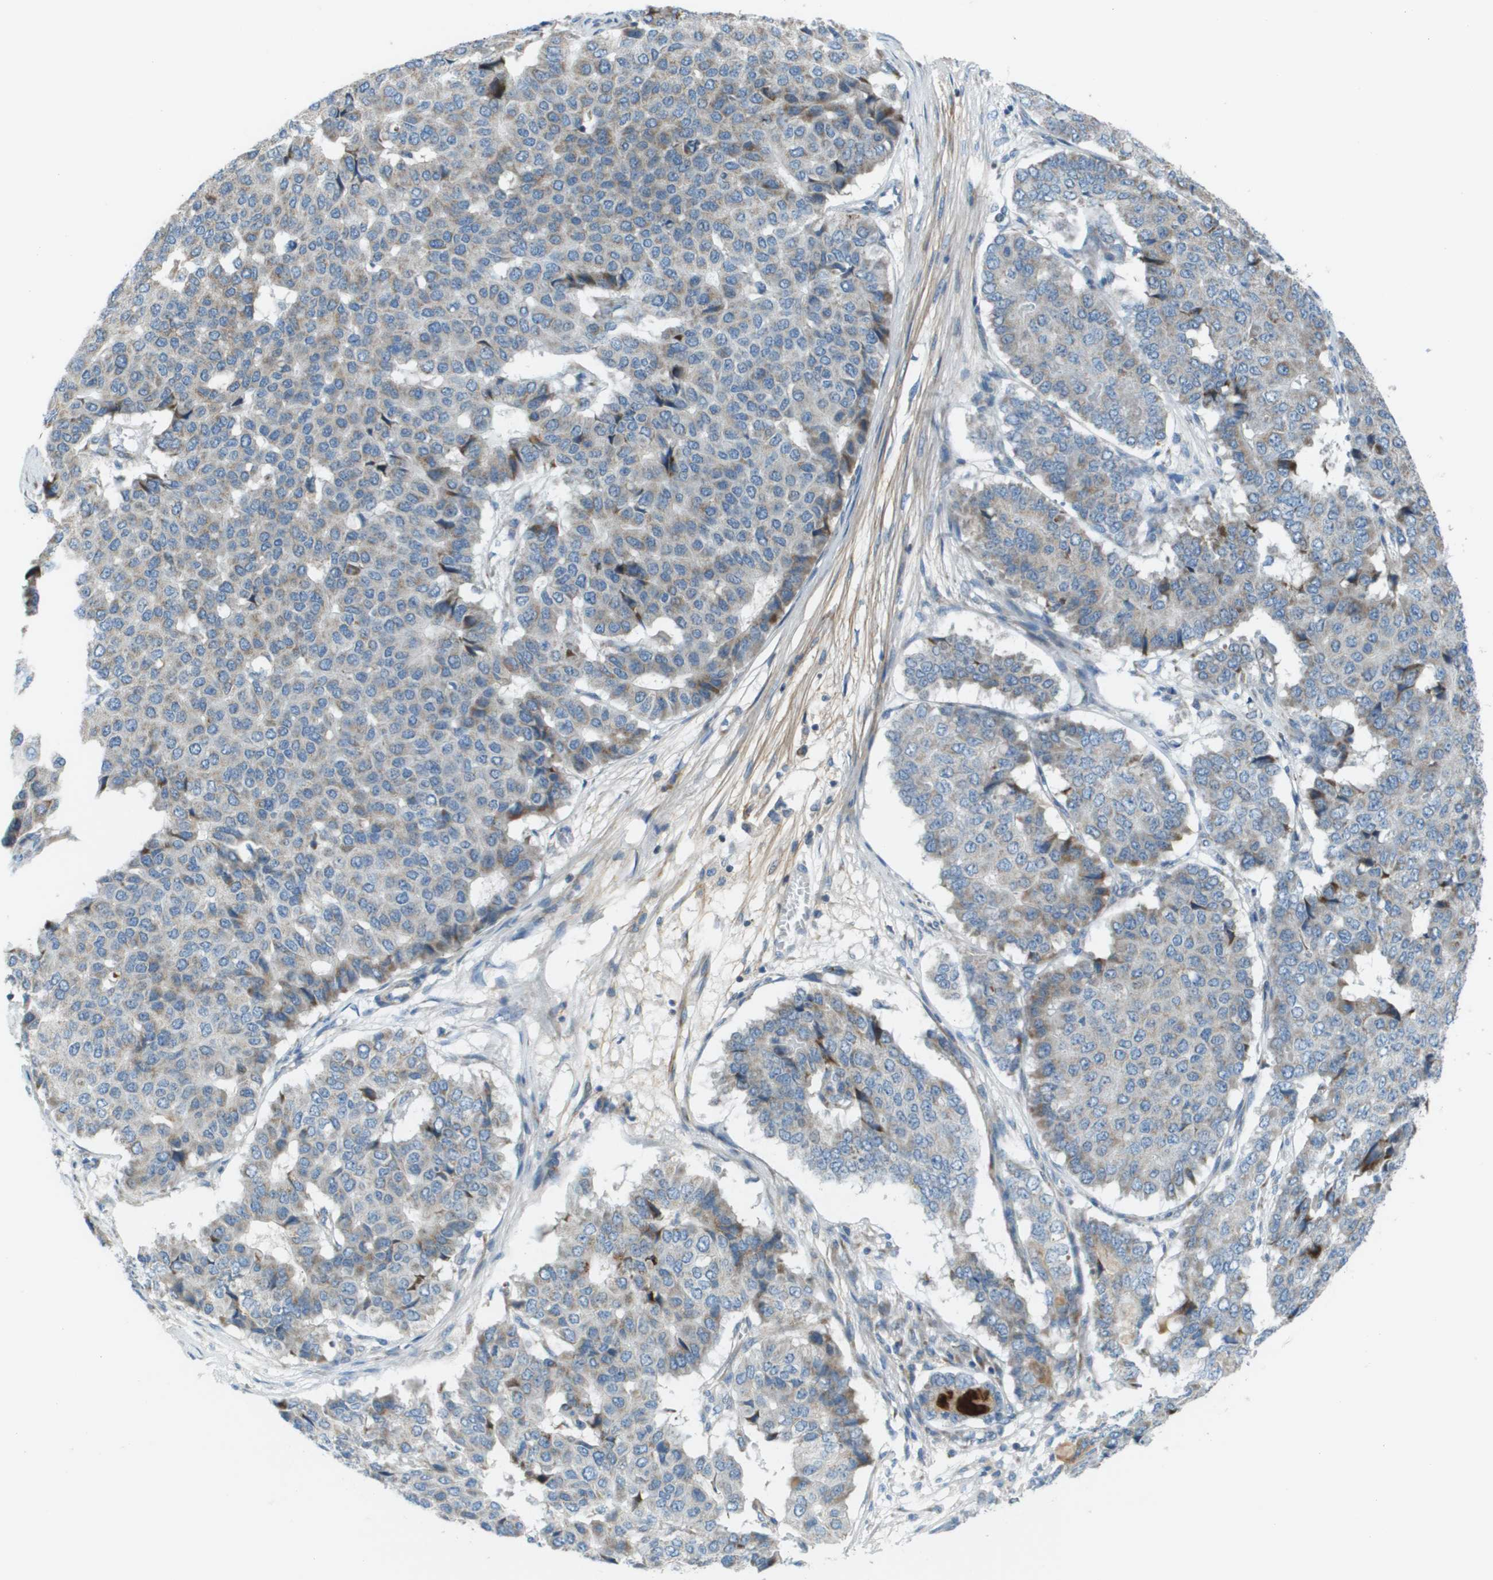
{"staining": {"intensity": "moderate", "quantity": "<25%", "location": "cytoplasmic/membranous"}, "tissue": "pancreatic cancer", "cell_type": "Tumor cells", "image_type": "cancer", "snomed": [{"axis": "morphology", "description": "Adenocarcinoma, NOS"}, {"axis": "topography", "description": "Pancreas"}], "caption": "Protein positivity by IHC reveals moderate cytoplasmic/membranous positivity in approximately <25% of tumor cells in pancreatic adenocarcinoma.", "gene": "GALNT6", "patient": {"sex": "male", "age": 50}}